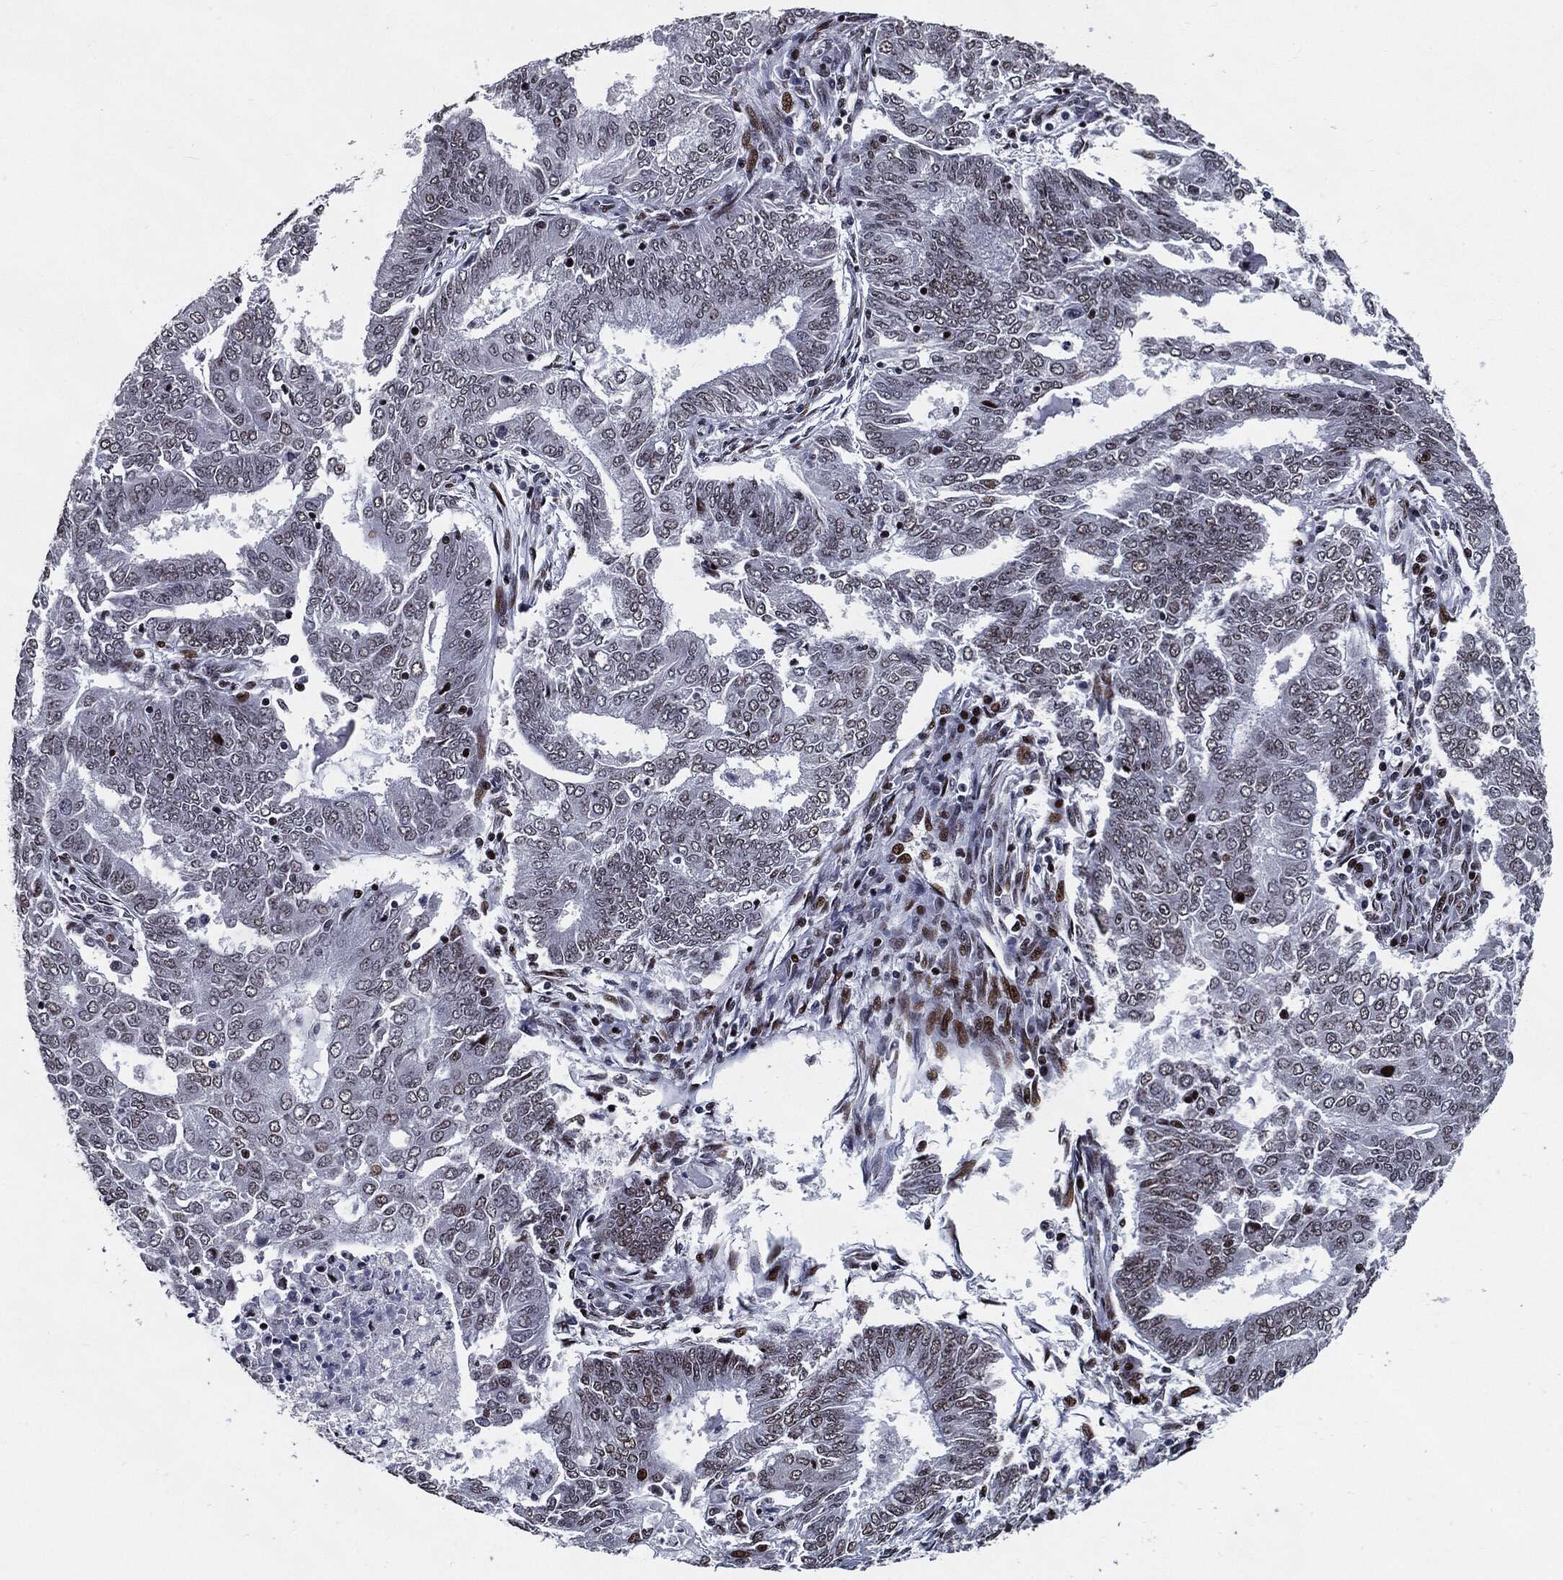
{"staining": {"intensity": "weak", "quantity": "<25%", "location": "nuclear"}, "tissue": "endometrial cancer", "cell_type": "Tumor cells", "image_type": "cancer", "snomed": [{"axis": "morphology", "description": "Adenocarcinoma, NOS"}, {"axis": "topography", "description": "Endometrium"}], "caption": "Immunohistochemistry of endometrial cancer demonstrates no staining in tumor cells.", "gene": "ZFP91", "patient": {"sex": "female", "age": 62}}